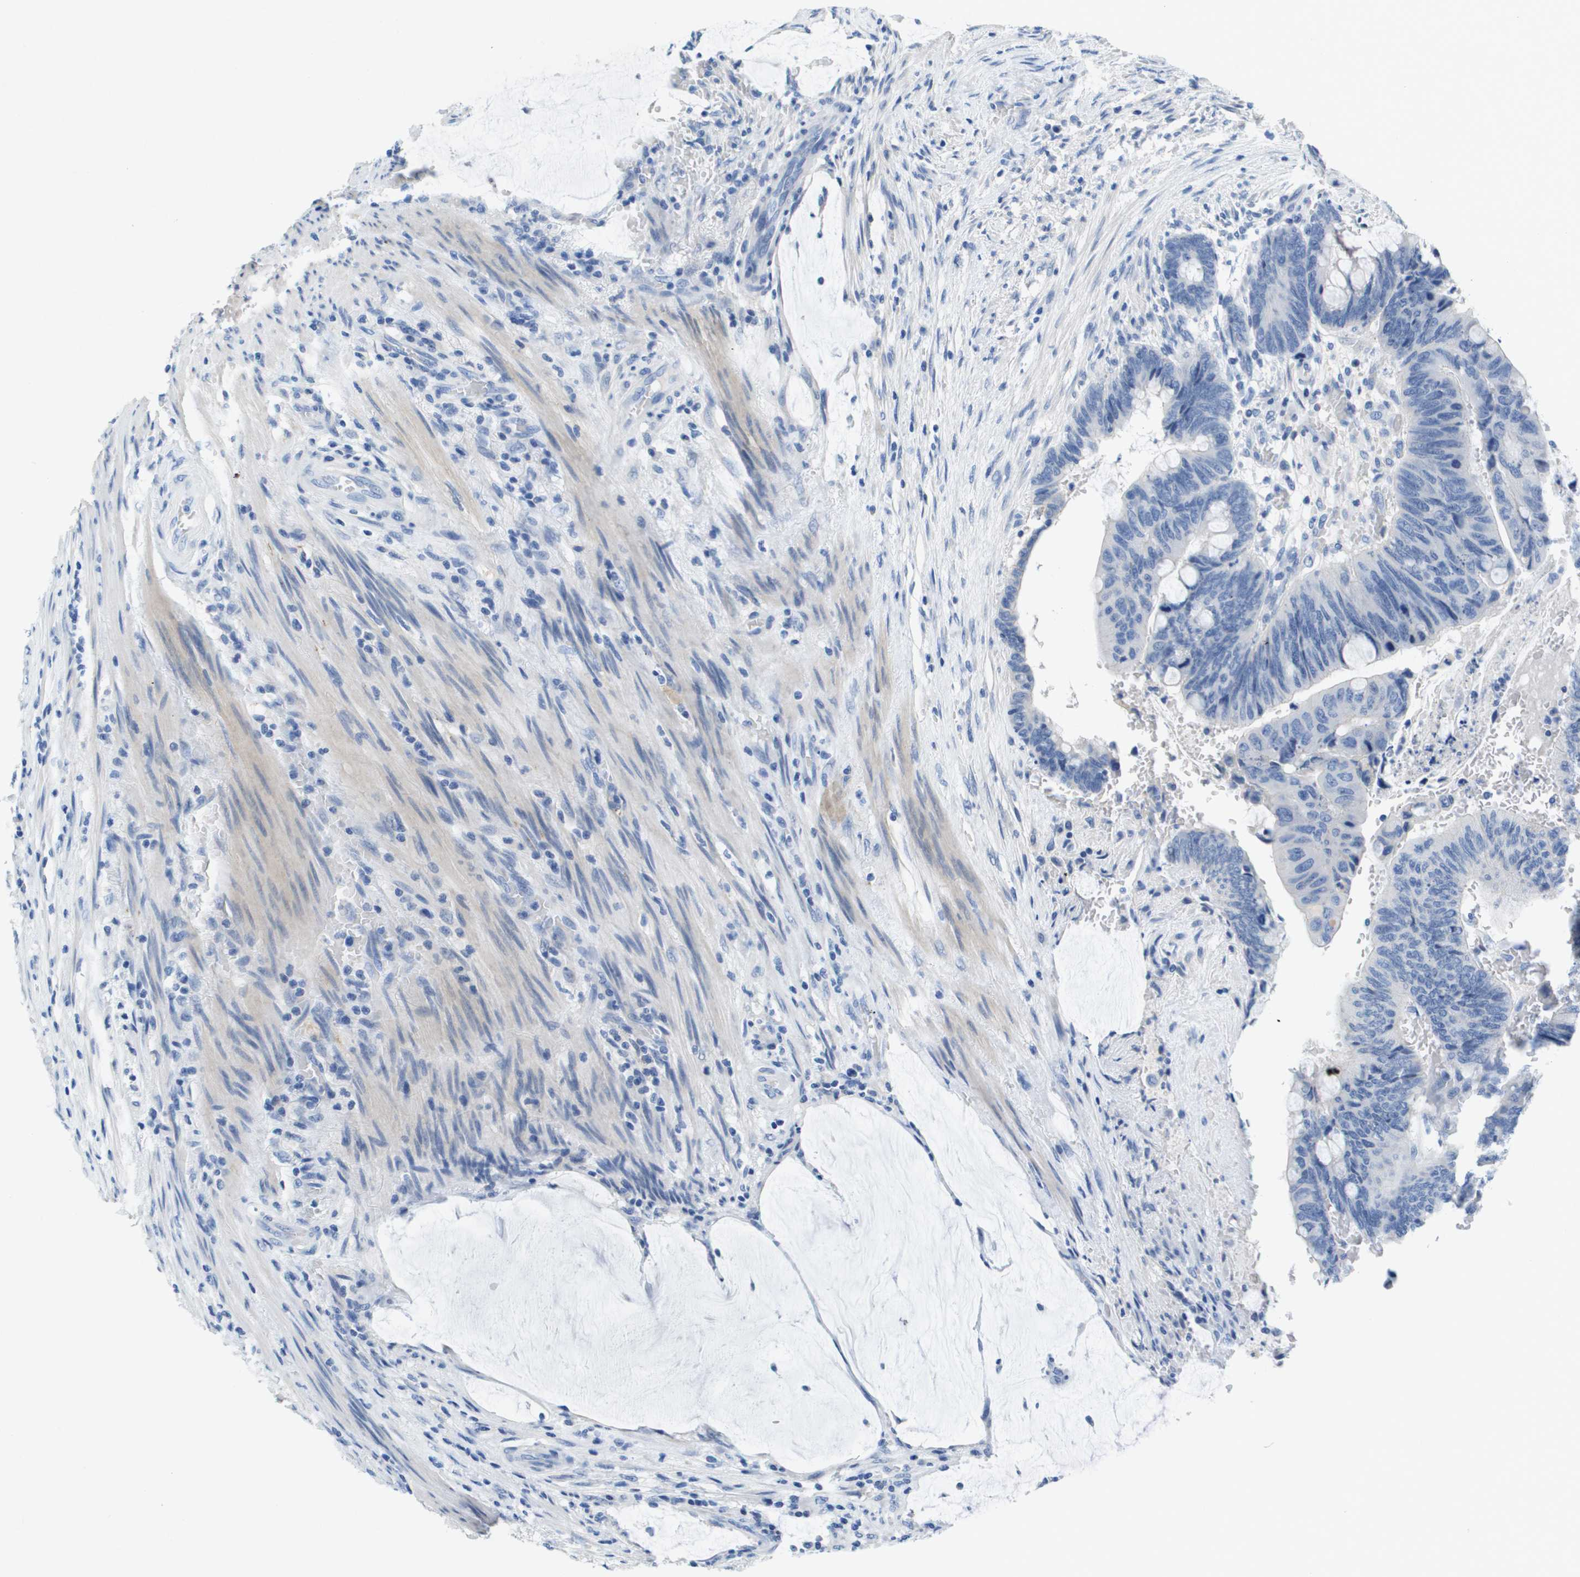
{"staining": {"intensity": "negative", "quantity": "none", "location": "none"}, "tissue": "colorectal cancer", "cell_type": "Tumor cells", "image_type": "cancer", "snomed": [{"axis": "morphology", "description": "Normal tissue, NOS"}, {"axis": "morphology", "description": "Adenocarcinoma, NOS"}, {"axis": "topography", "description": "Rectum"}, {"axis": "topography", "description": "Peripheral nerve tissue"}], "caption": "Histopathology image shows no significant protein positivity in tumor cells of colorectal adenocarcinoma.", "gene": "NCS1", "patient": {"sex": "male", "age": 92}}